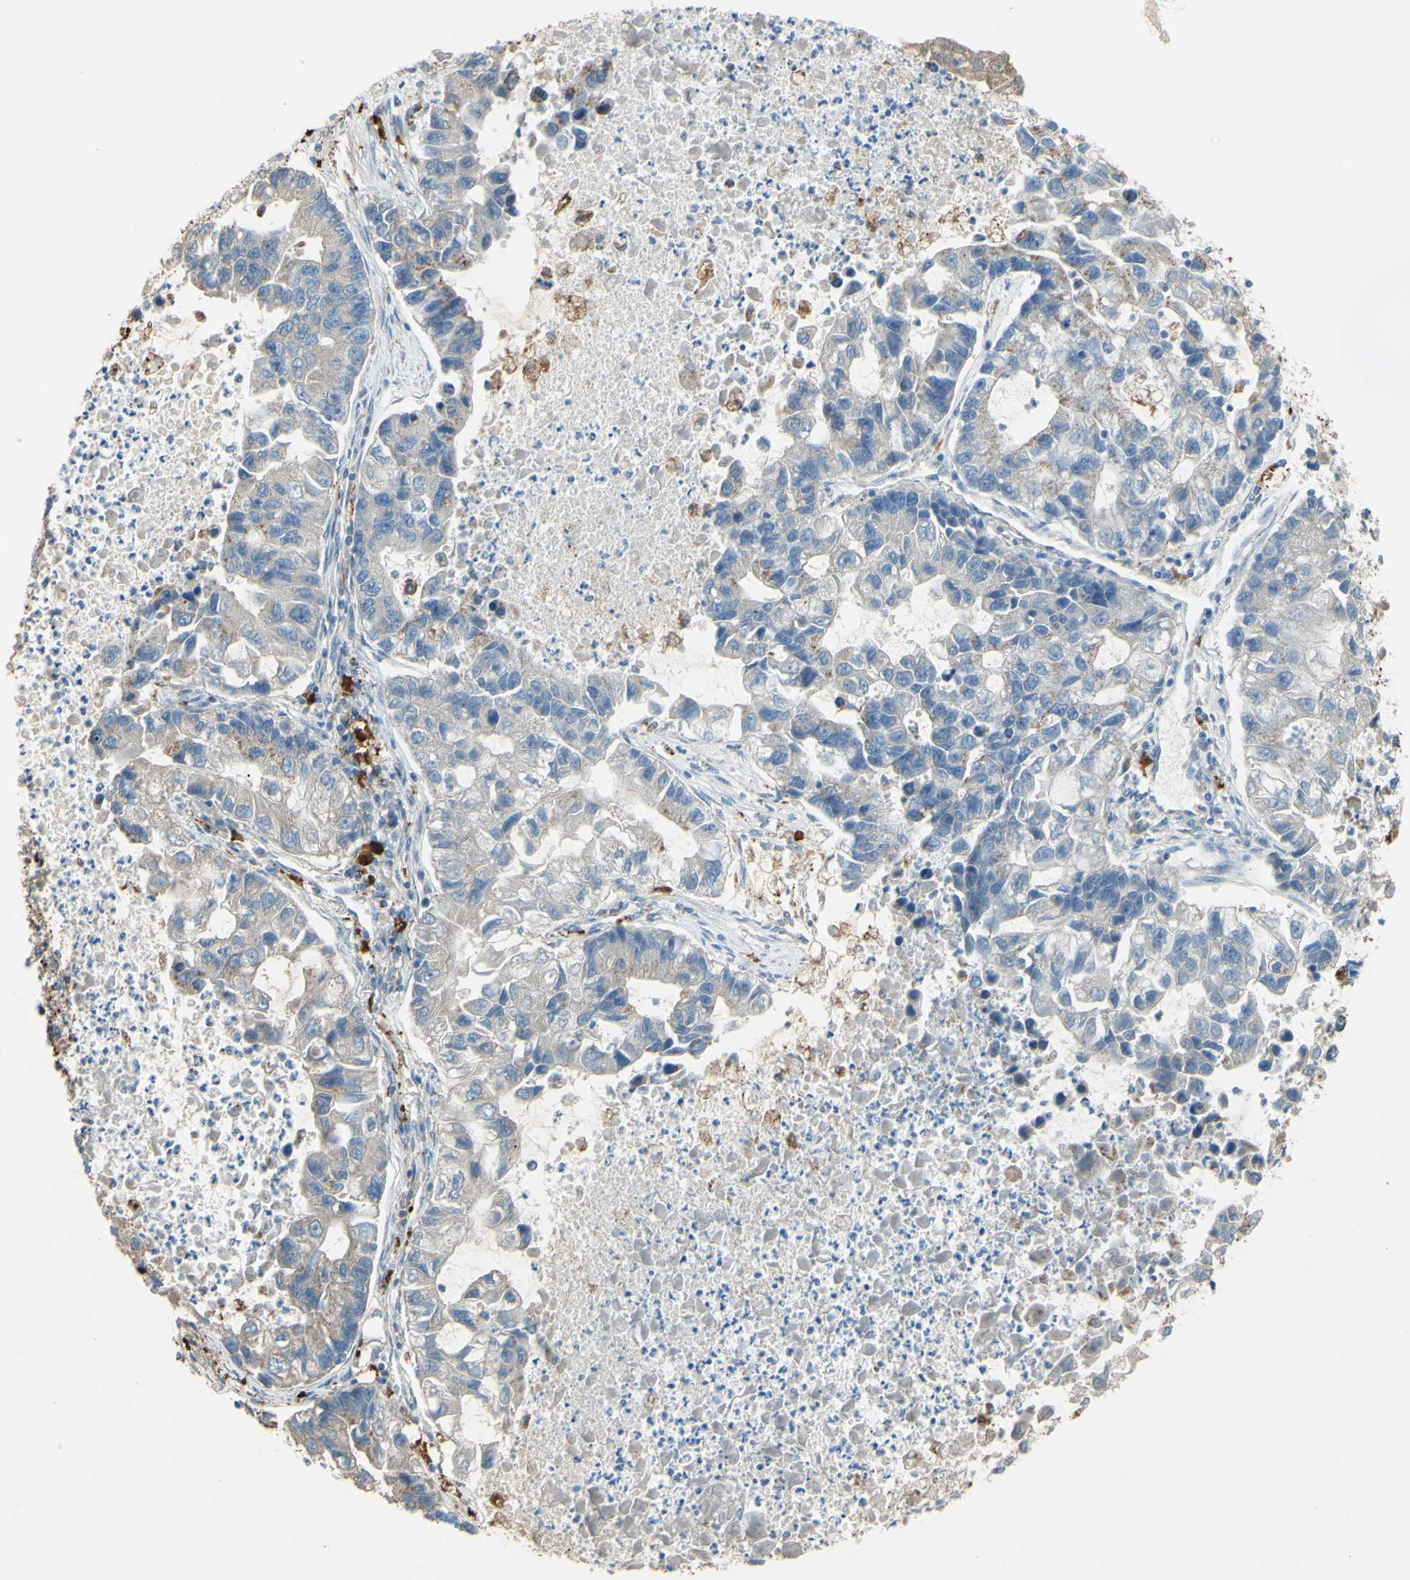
{"staining": {"intensity": "weak", "quantity": "25%-75%", "location": "cytoplasmic/membranous"}, "tissue": "lung cancer", "cell_type": "Tumor cells", "image_type": "cancer", "snomed": [{"axis": "morphology", "description": "Adenocarcinoma, NOS"}, {"axis": "topography", "description": "Lung"}], "caption": "Immunohistochemistry photomicrograph of neoplastic tissue: lung adenocarcinoma stained using immunohistochemistry (IHC) demonstrates low levels of weak protein expression localized specifically in the cytoplasmic/membranous of tumor cells, appearing as a cytoplasmic/membranous brown color.", "gene": "CTSD", "patient": {"sex": "female", "age": 51}}